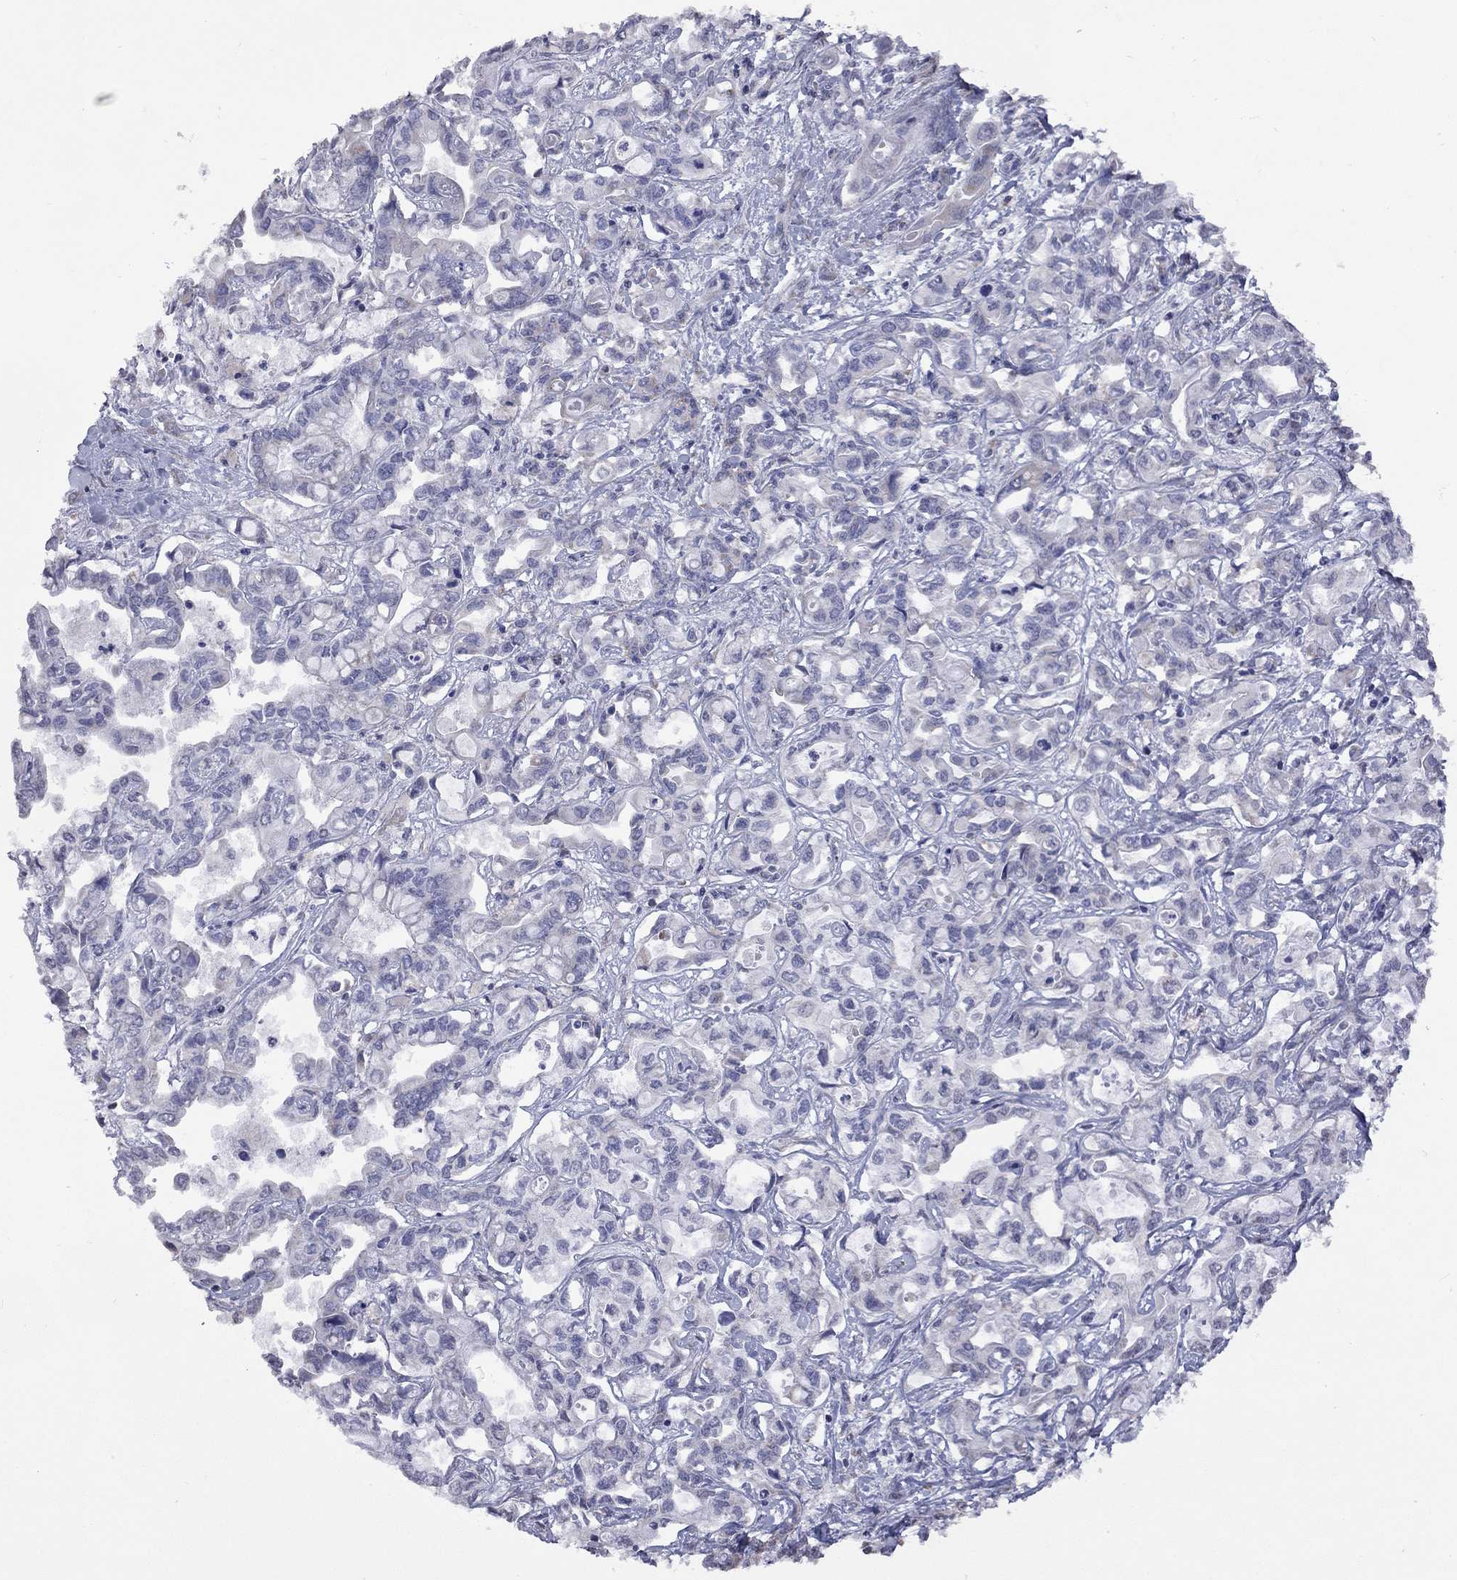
{"staining": {"intensity": "negative", "quantity": "none", "location": "none"}, "tissue": "liver cancer", "cell_type": "Tumor cells", "image_type": "cancer", "snomed": [{"axis": "morphology", "description": "Cholangiocarcinoma"}, {"axis": "topography", "description": "Liver"}], "caption": "This is an immunohistochemistry histopathology image of liver cancer. There is no positivity in tumor cells.", "gene": "NDUFB1", "patient": {"sex": "female", "age": 64}}